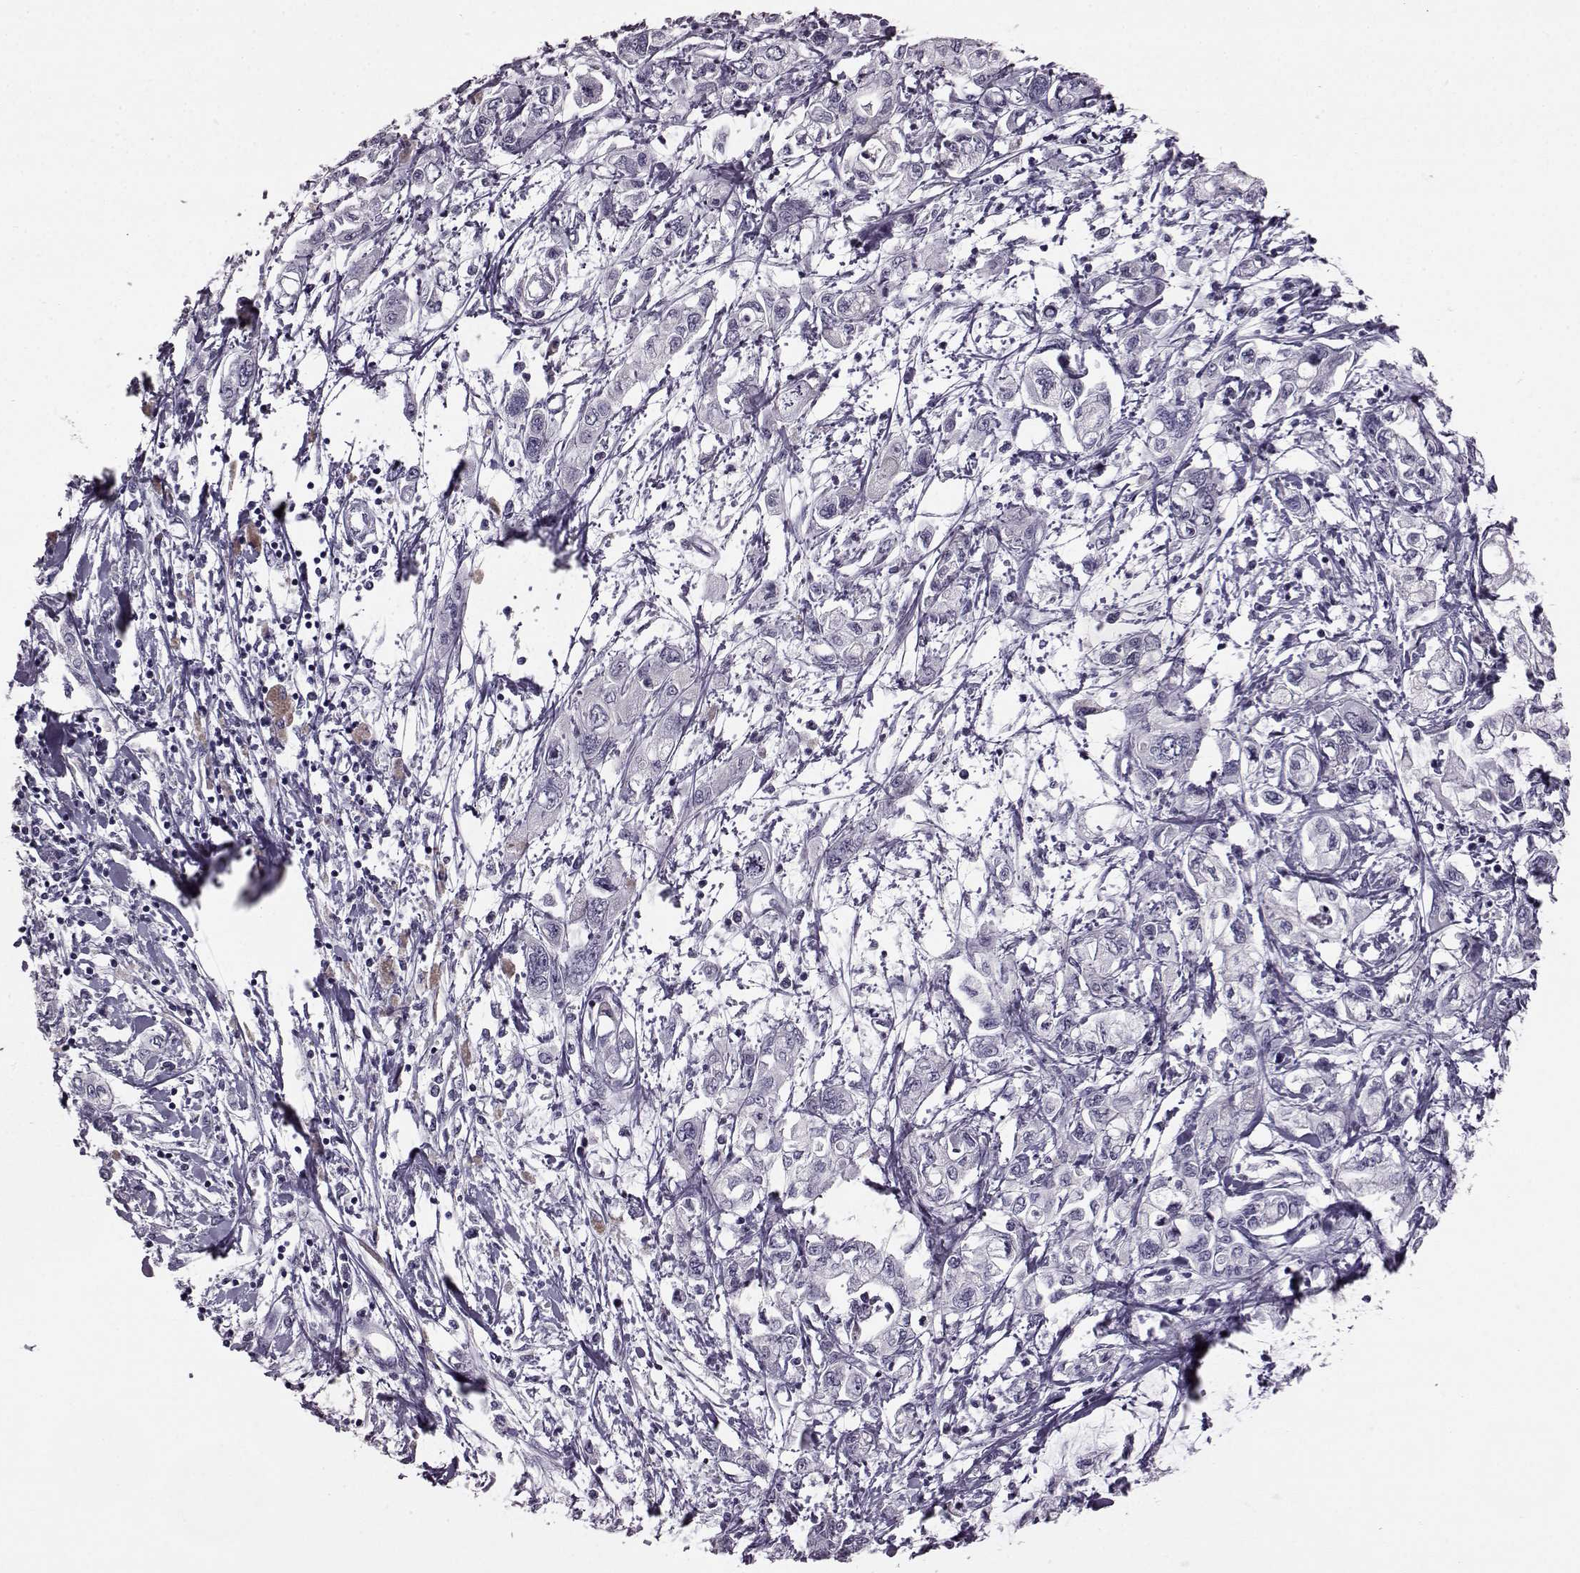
{"staining": {"intensity": "negative", "quantity": "none", "location": "none"}, "tissue": "pancreatic cancer", "cell_type": "Tumor cells", "image_type": "cancer", "snomed": [{"axis": "morphology", "description": "Adenocarcinoma, NOS"}, {"axis": "topography", "description": "Pancreas"}], "caption": "Tumor cells show no significant staining in adenocarcinoma (pancreatic). The staining was performed using DAB (3,3'-diaminobenzidine) to visualize the protein expression in brown, while the nuclei were stained in blue with hematoxylin (Magnification: 20x).", "gene": "ODAD4", "patient": {"sex": "male", "age": 54}}